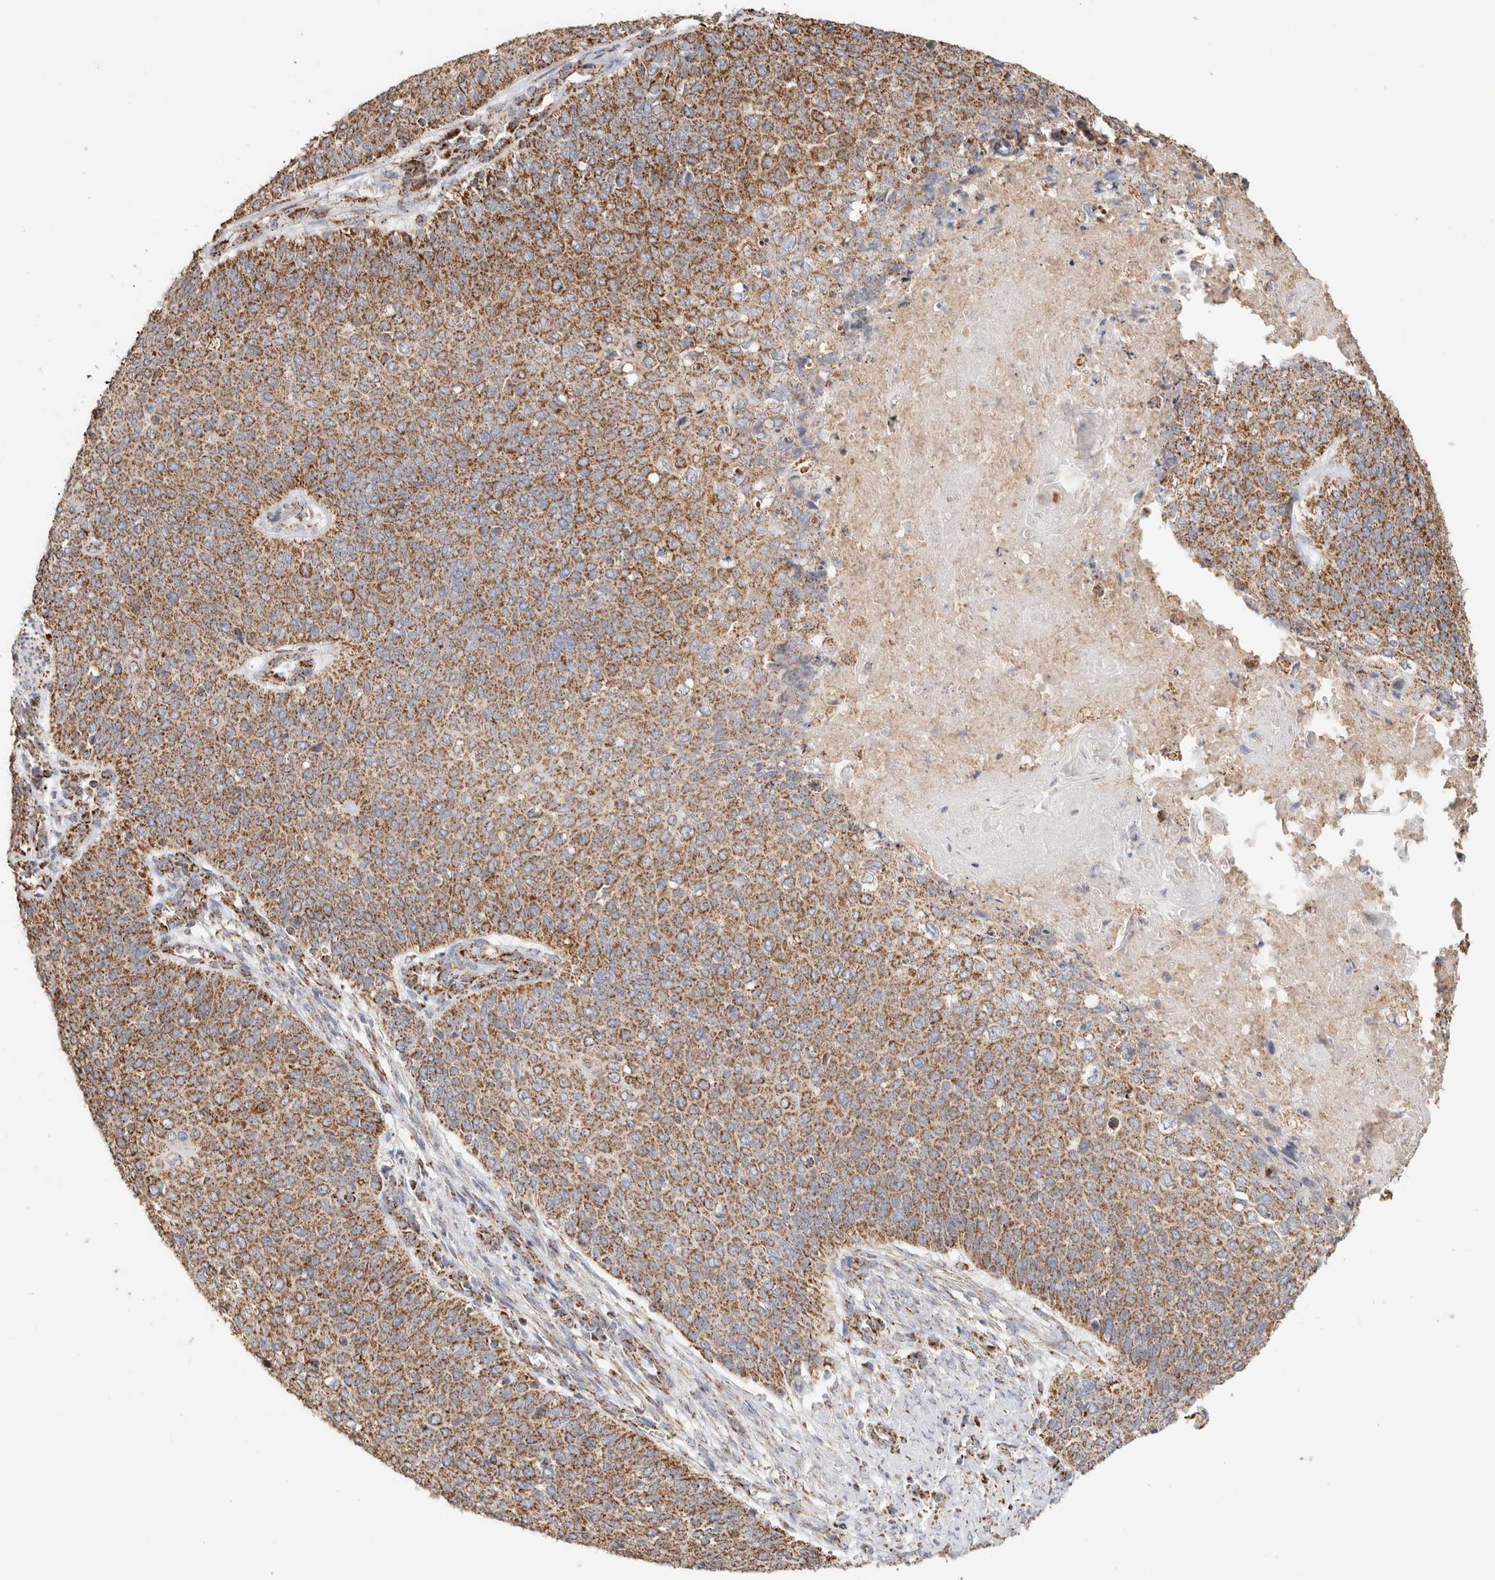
{"staining": {"intensity": "moderate", "quantity": ">75%", "location": "cytoplasmic/membranous"}, "tissue": "cervical cancer", "cell_type": "Tumor cells", "image_type": "cancer", "snomed": [{"axis": "morphology", "description": "Squamous cell carcinoma, NOS"}, {"axis": "topography", "description": "Cervix"}], "caption": "Cervical cancer (squamous cell carcinoma) tissue shows moderate cytoplasmic/membranous expression in about >75% of tumor cells The protein of interest is stained brown, and the nuclei are stained in blue (DAB (3,3'-diaminobenzidine) IHC with brightfield microscopy, high magnification).", "gene": "C1QBP", "patient": {"sex": "female", "age": 39}}